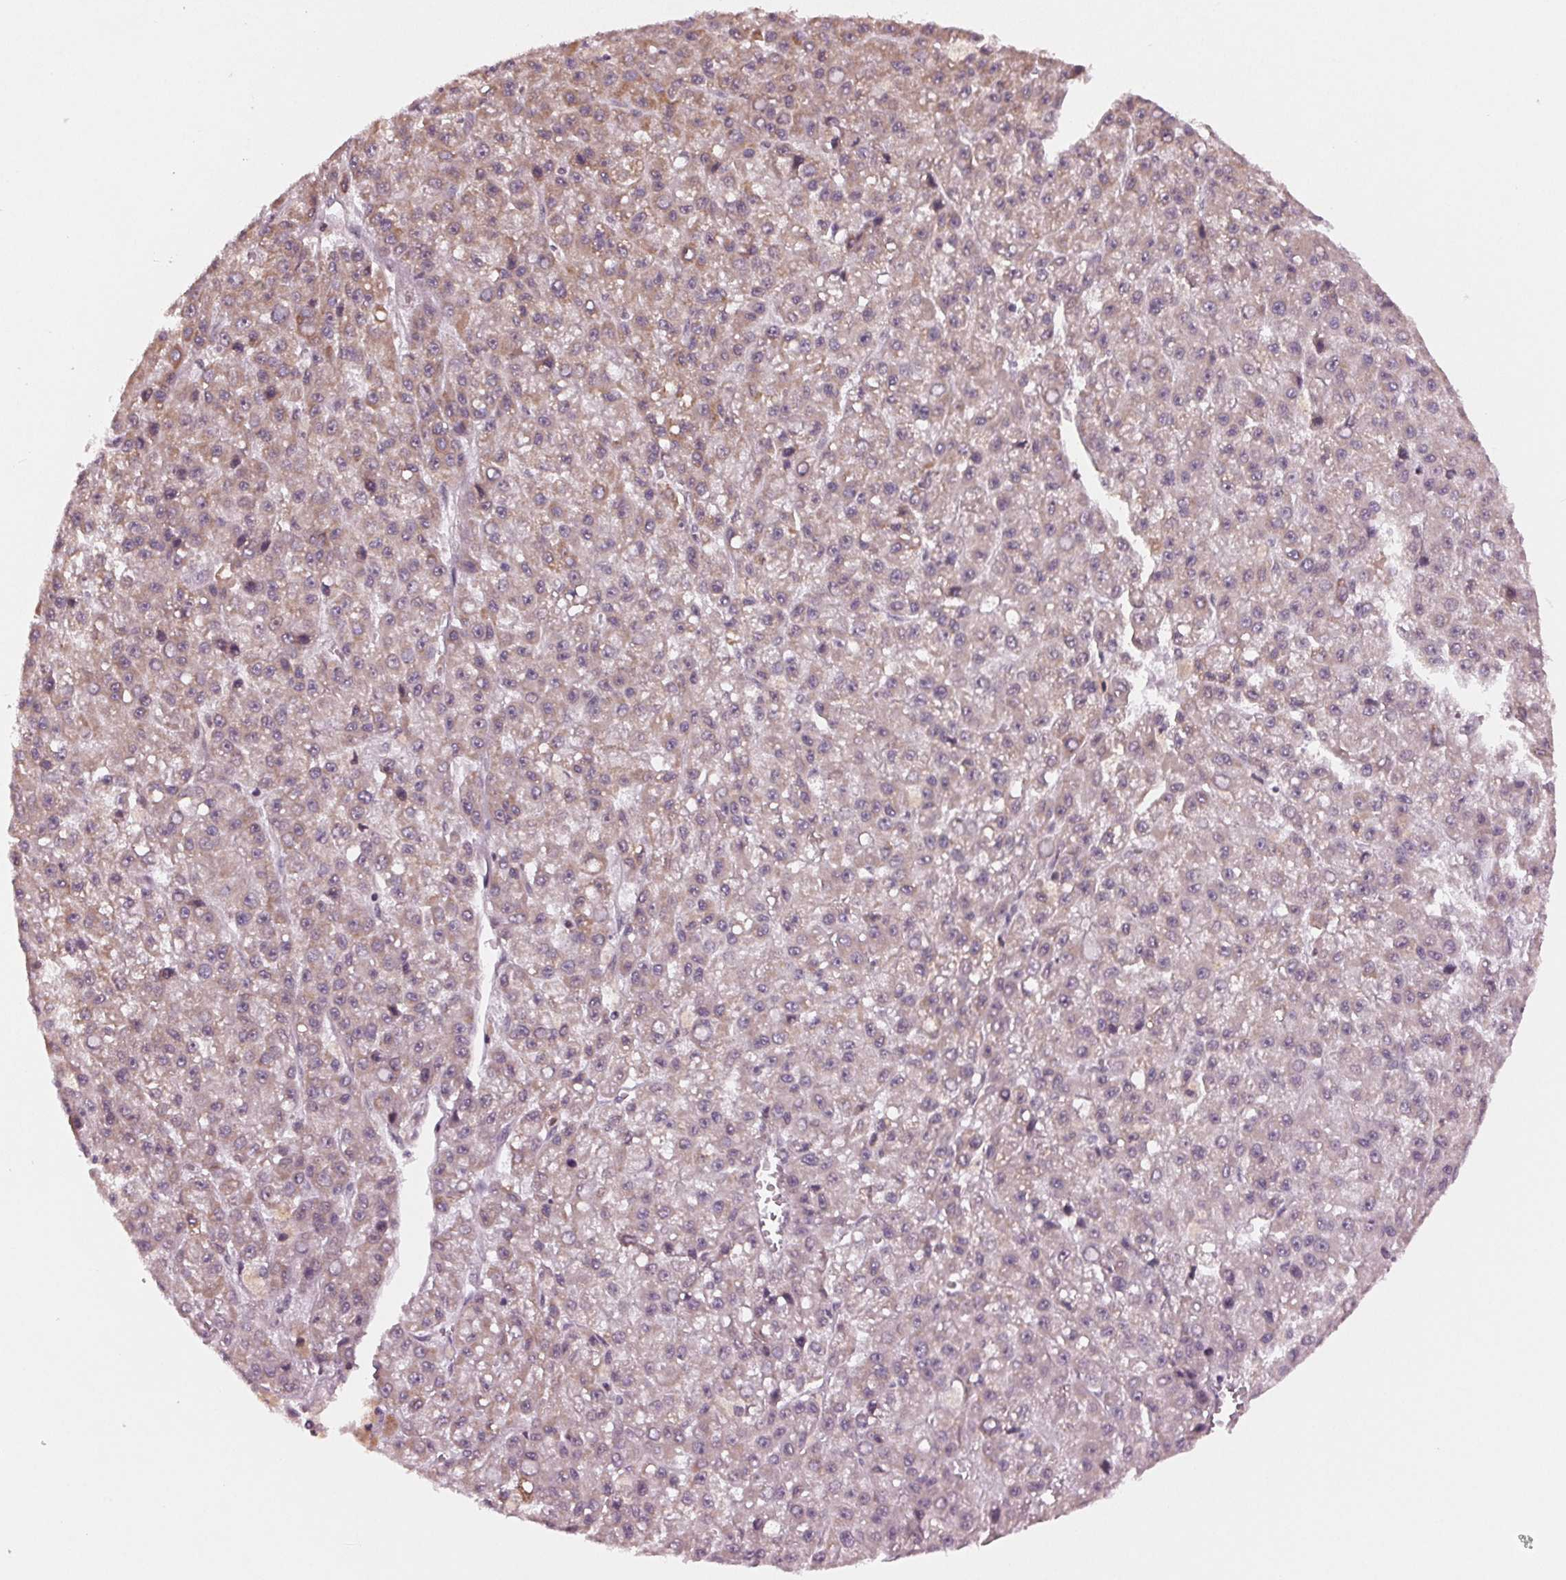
{"staining": {"intensity": "moderate", "quantity": "25%-75%", "location": "cytoplasmic/membranous"}, "tissue": "liver cancer", "cell_type": "Tumor cells", "image_type": "cancer", "snomed": [{"axis": "morphology", "description": "Carcinoma, Hepatocellular, NOS"}, {"axis": "topography", "description": "Liver"}], "caption": "Human liver hepatocellular carcinoma stained with a protein marker shows moderate staining in tumor cells.", "gene": "STAT3", "patient": {"sex": "male", "age": 70}}